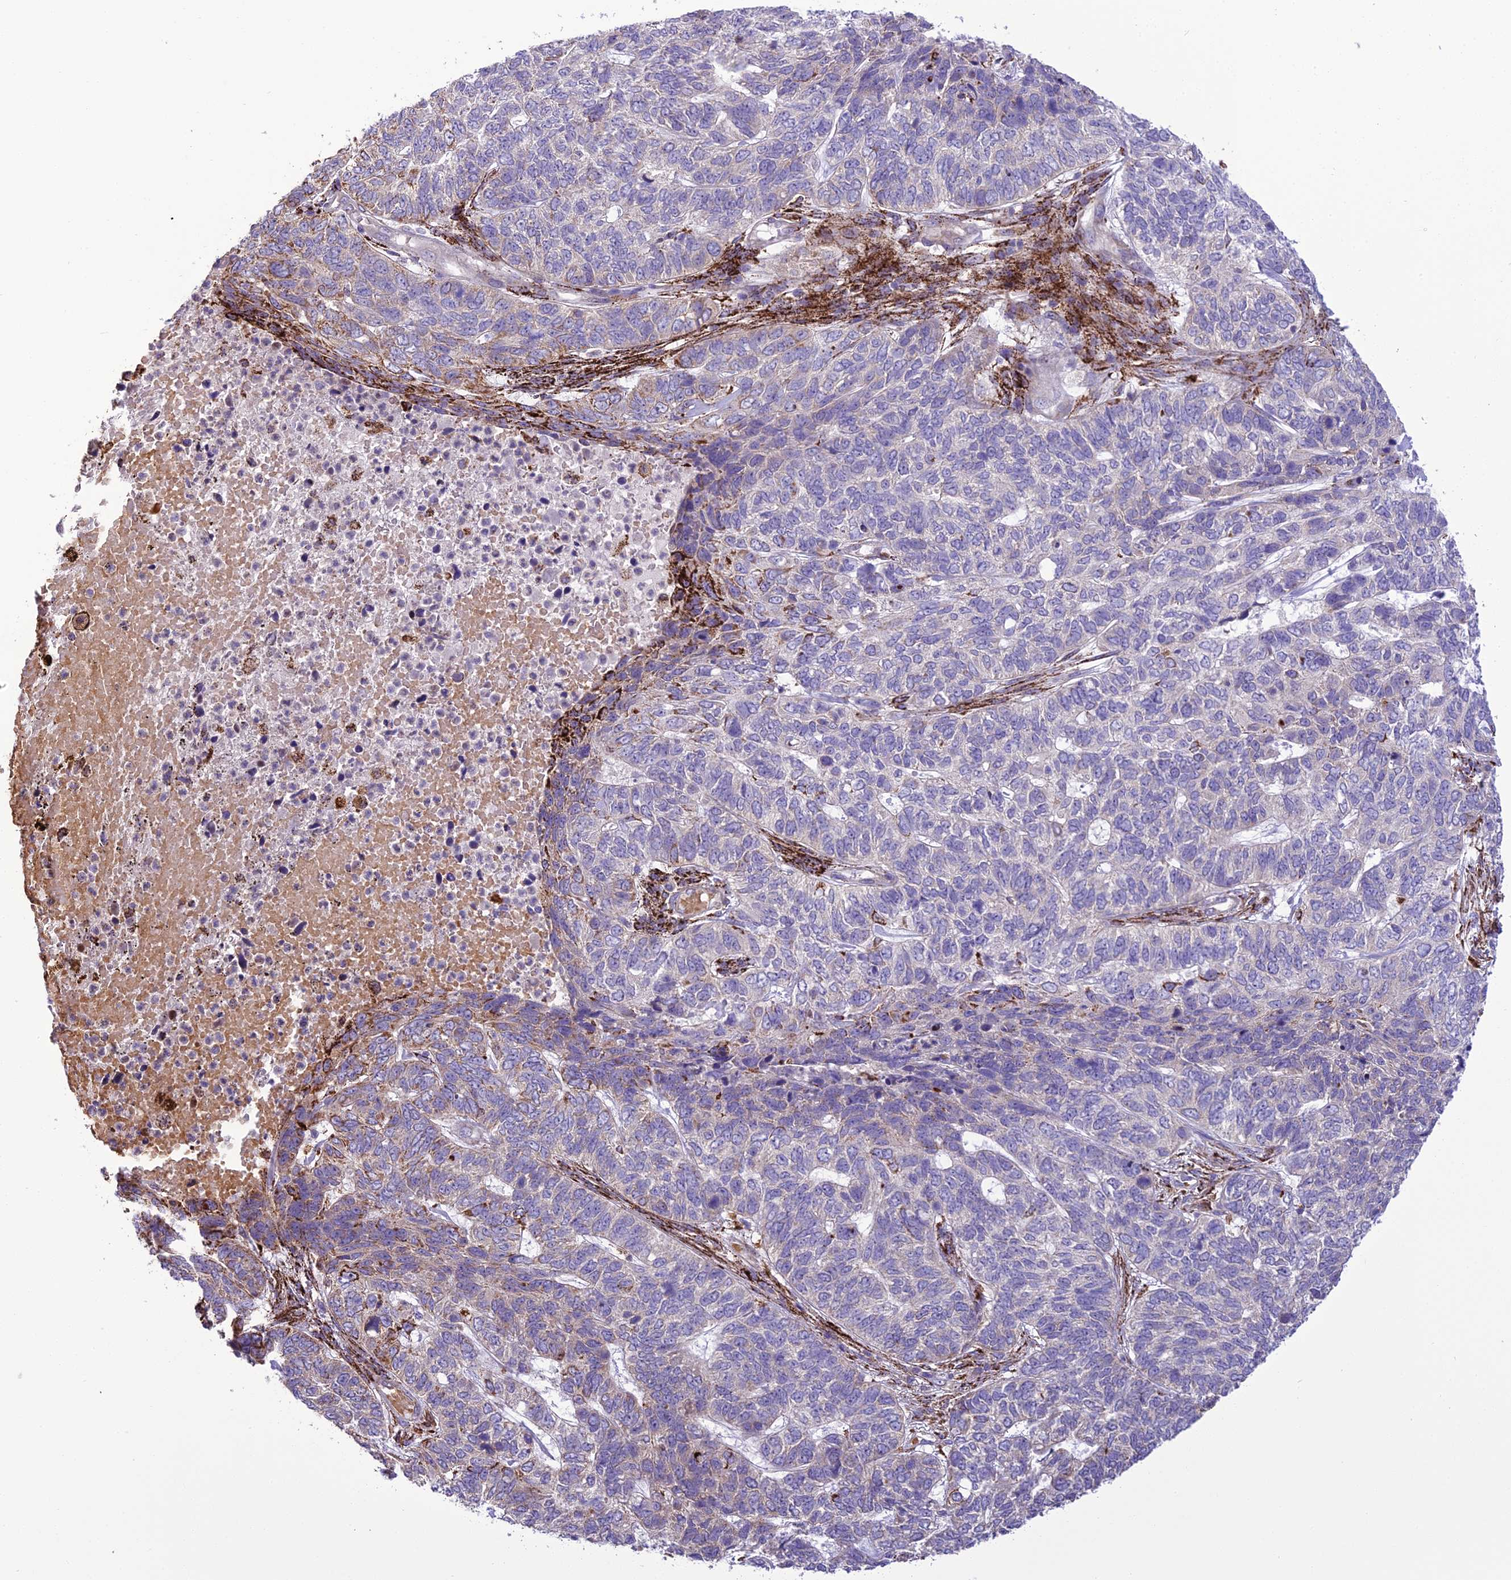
{"staining": {"intensity": "weak", "quantity": "<25%", "location": "cytoplasmic/membranous"}, "tissue": "skin cancer", "cell_type": "Tumor cells", "image_type": "cancer", "snomed": [{"axis": "morphology", "description": "Basal cell carcinoma"}, {"axis": "topography", "description": "Skin"}], "caption": "High power microscopy micrograph of an IHC photomicrograph of skin cancer, revealing no significant expression in tumor cells.", "gene": "TBC1D24", "patient": {"sex": "female", "age": 65}}